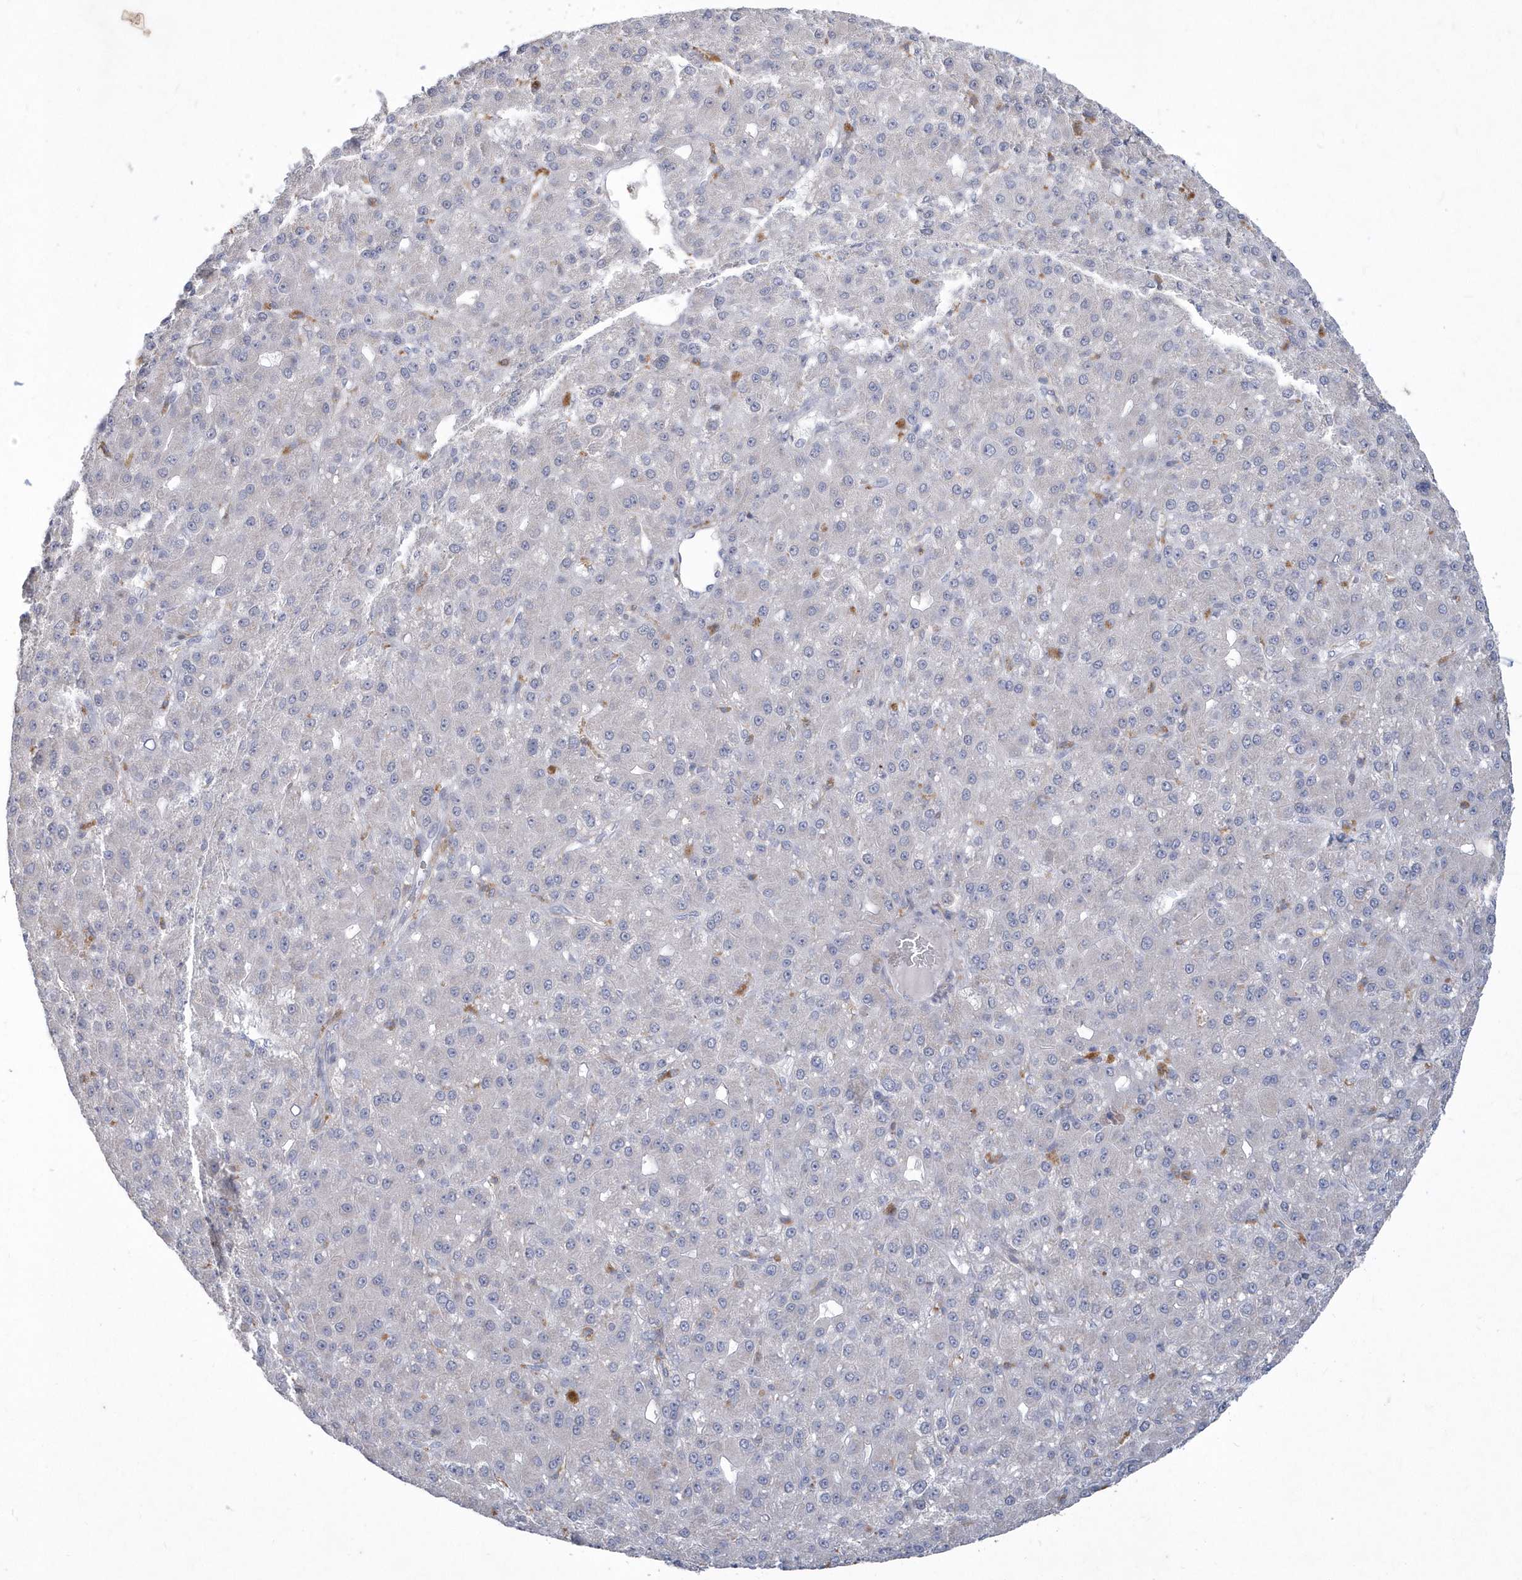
{"staining": {"intensity": "negative", "quantity": "none", "location": "none"}, "tissue": "liver cancer", "cell_type": "Tumor cells", "image_type": "cancer", "snomed": [{"axis": "morphology", "description": "Carcinoma, Hepatocellular, NOS"}, {"axis": "topography", "description": "Liver"}], "caption": "Immunohistochemistry (IHC) photomicrograph of human liver hepatocellular carcinoma stained for a protein (brown), which reveals no expression in tumor cells.", "gene": "TSPEAR", "patient": {"sex": "male", "age": 67}}